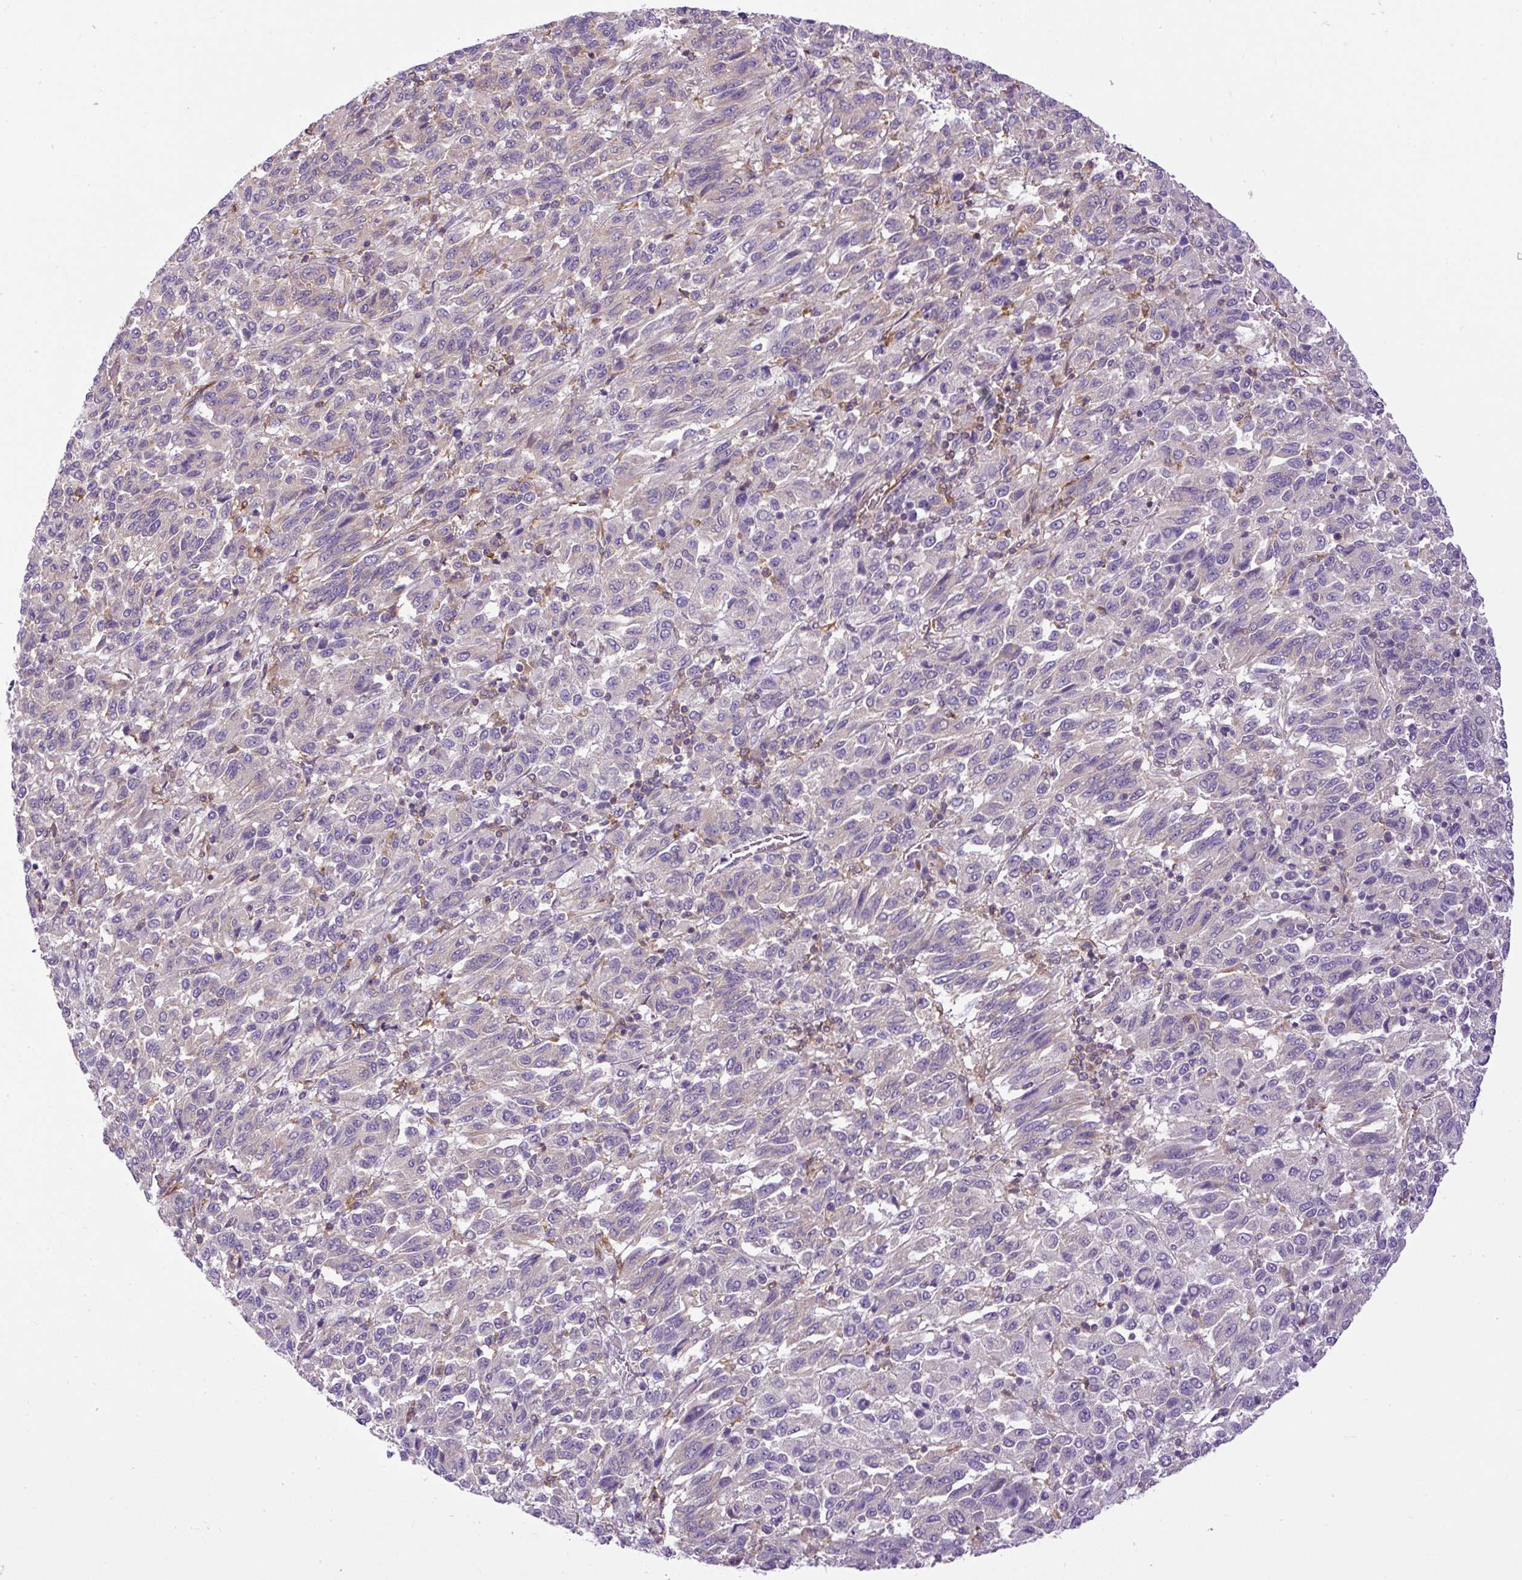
{"staining": {"intensity": "negative", "quantity": "none", "location": "none"}, "tissue": "melanoma", "cell_type": "Tumor cells", "image_type": "cancer", "snomed": [{"axis": "morphology", "description": "Malignant melanoma, Metastatic site"}, {"axis": "topography", "description": "Lung"}], "caption": "The micrograph reveals no significant expression in tumor cells of malignant melanoma (metastatic site).", "gene": "MAP1S", "patient": {"sex": "male", "age": 64}}